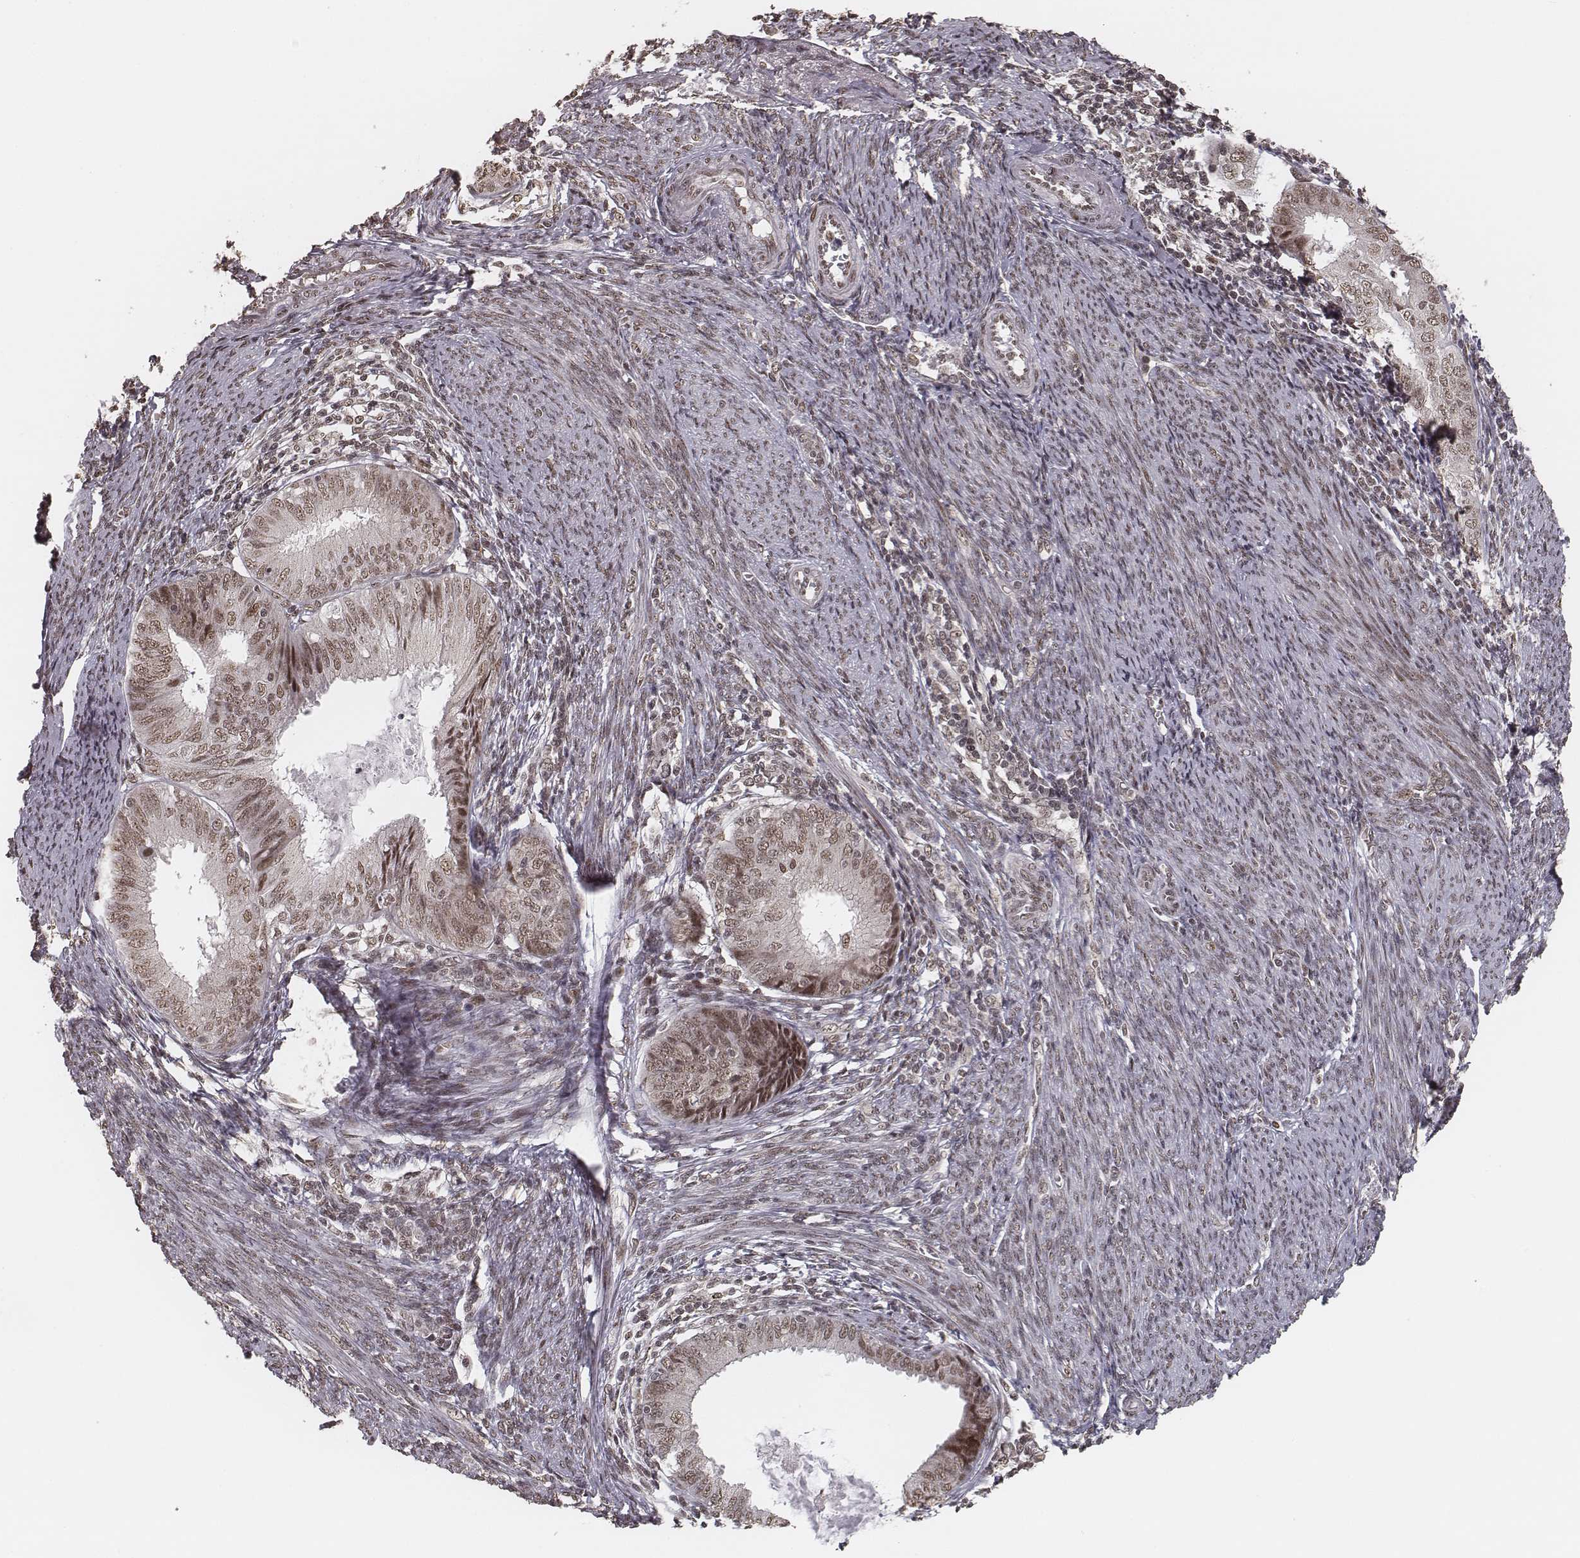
{"staining": {"intensity": "weak", "quantity": ">75%", "location": "nuclear"}, "tissue": "endometrial cancer", "cell_type": "Tumor cells", "image_type": "cancer", "snomed": [{"axis": "morphology", "description": "Adenocarcinoma, NOS"}, {"axis": "topography", "description": "Endometrium"}], "caption": "The immunohistochemical stain shows weak nuclear expression in tumor cells of endometrial cancer (adenocarcinoma) tissue.", "gene": "HMGA2", "patient": {"sex": "female", "age": 57}}